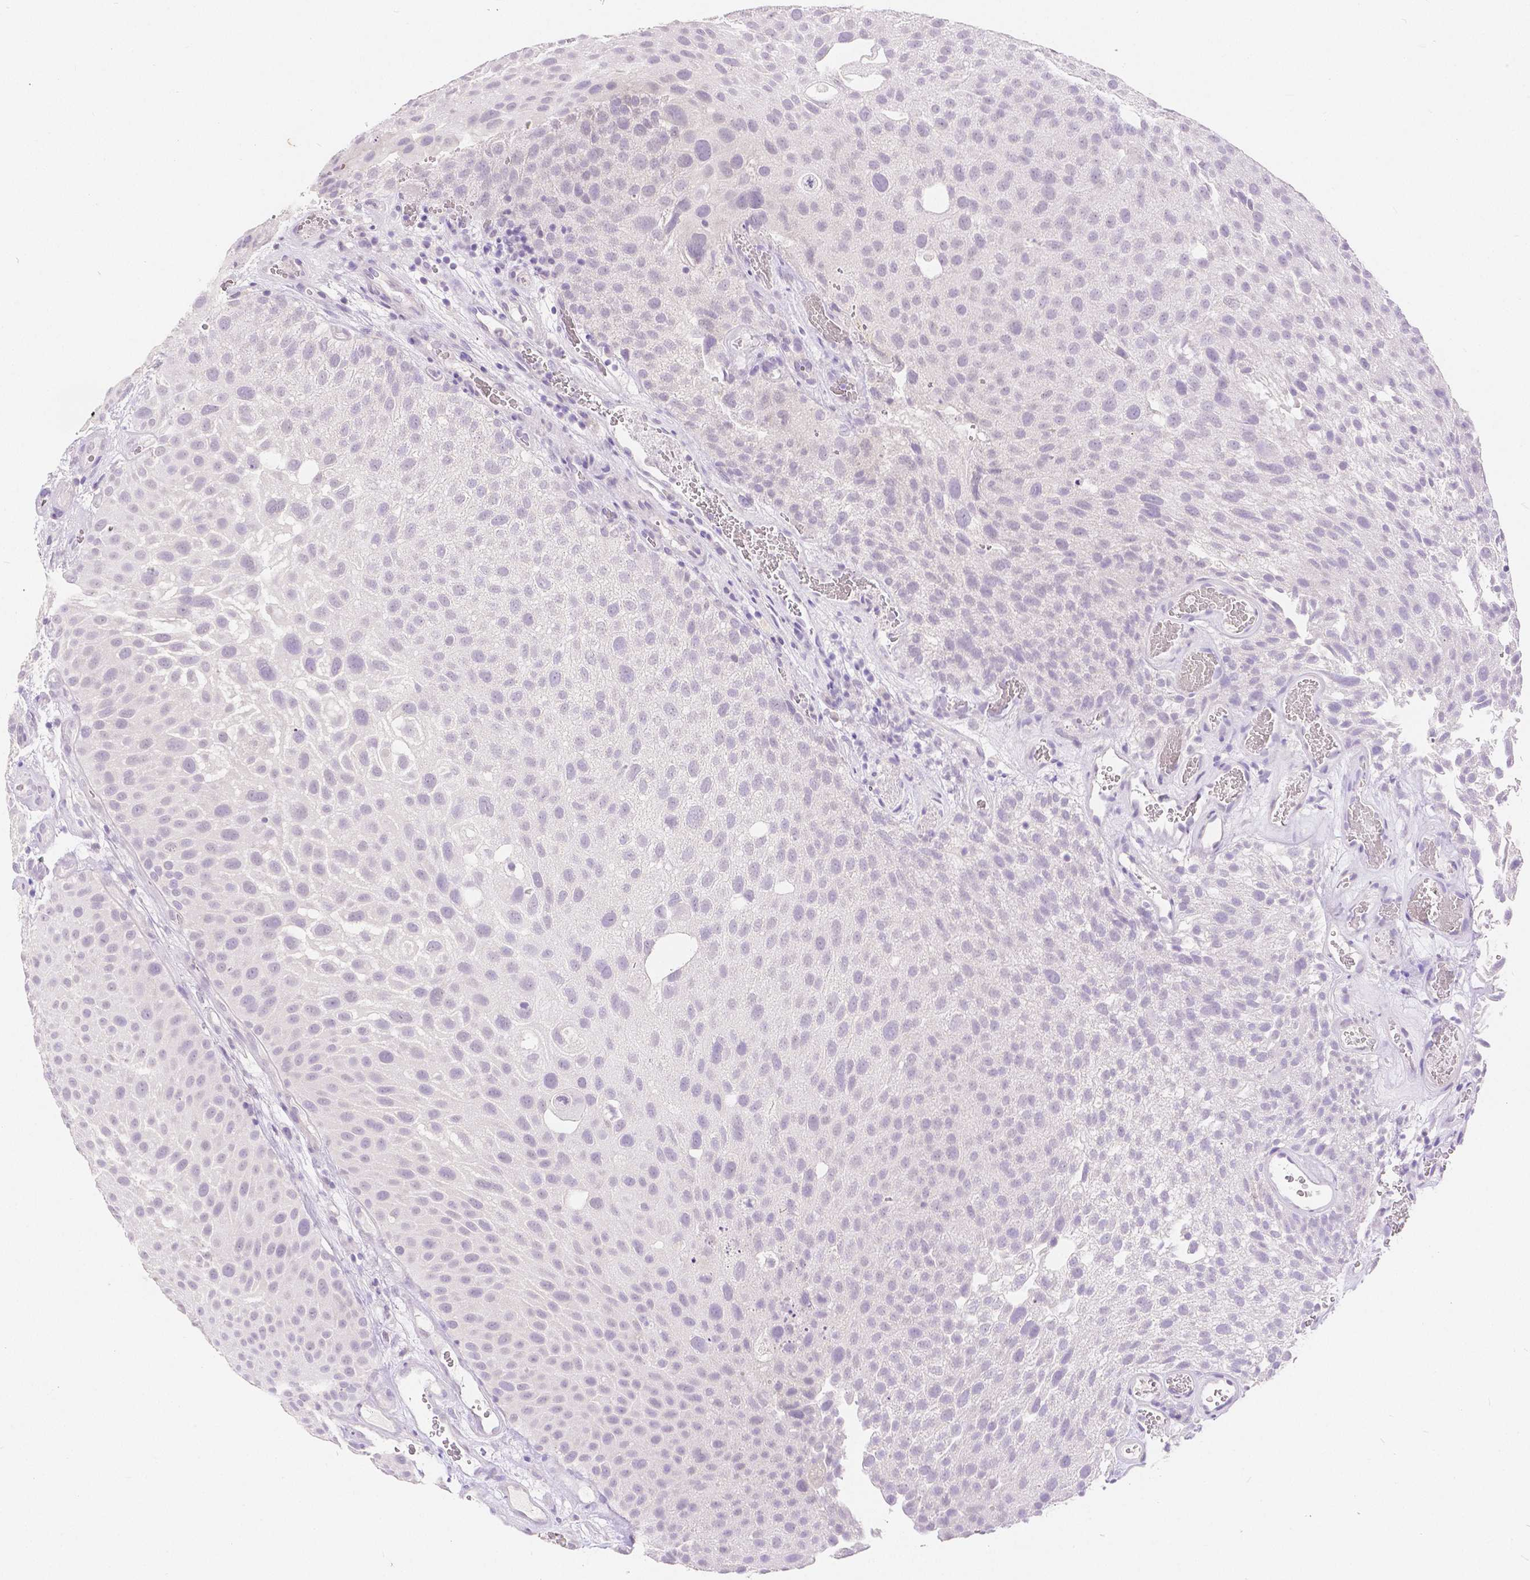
{"staining": {"intensity": "negative", "quantity": "none", "location": "none"}, "tissue": "urothelial cancer", "cell_type": "Tumor cells", "image_type": "cancer", "snomed": [{"axis": "morphology", "description": "Urothelial carcinoma, Low grade"}, {"axis": "topography", "description": "Urinary bladder"}], "caption": "This photomicrograph is of urothelial carcinoma (low-grade) stained with immunohistochemistry to label a protein in brown with the nuclei are counter-stained blue. There is no positivity in tumor cells. The staining was performed using DAB (3,3'-diaminobenzidine) to visualize the protein expression in brown, while the nuclei were stained in blue with hematoxylin (Magnification: 20x).", "gene": "HNF1B", "patient": {"sex": "male", "age": 72}}